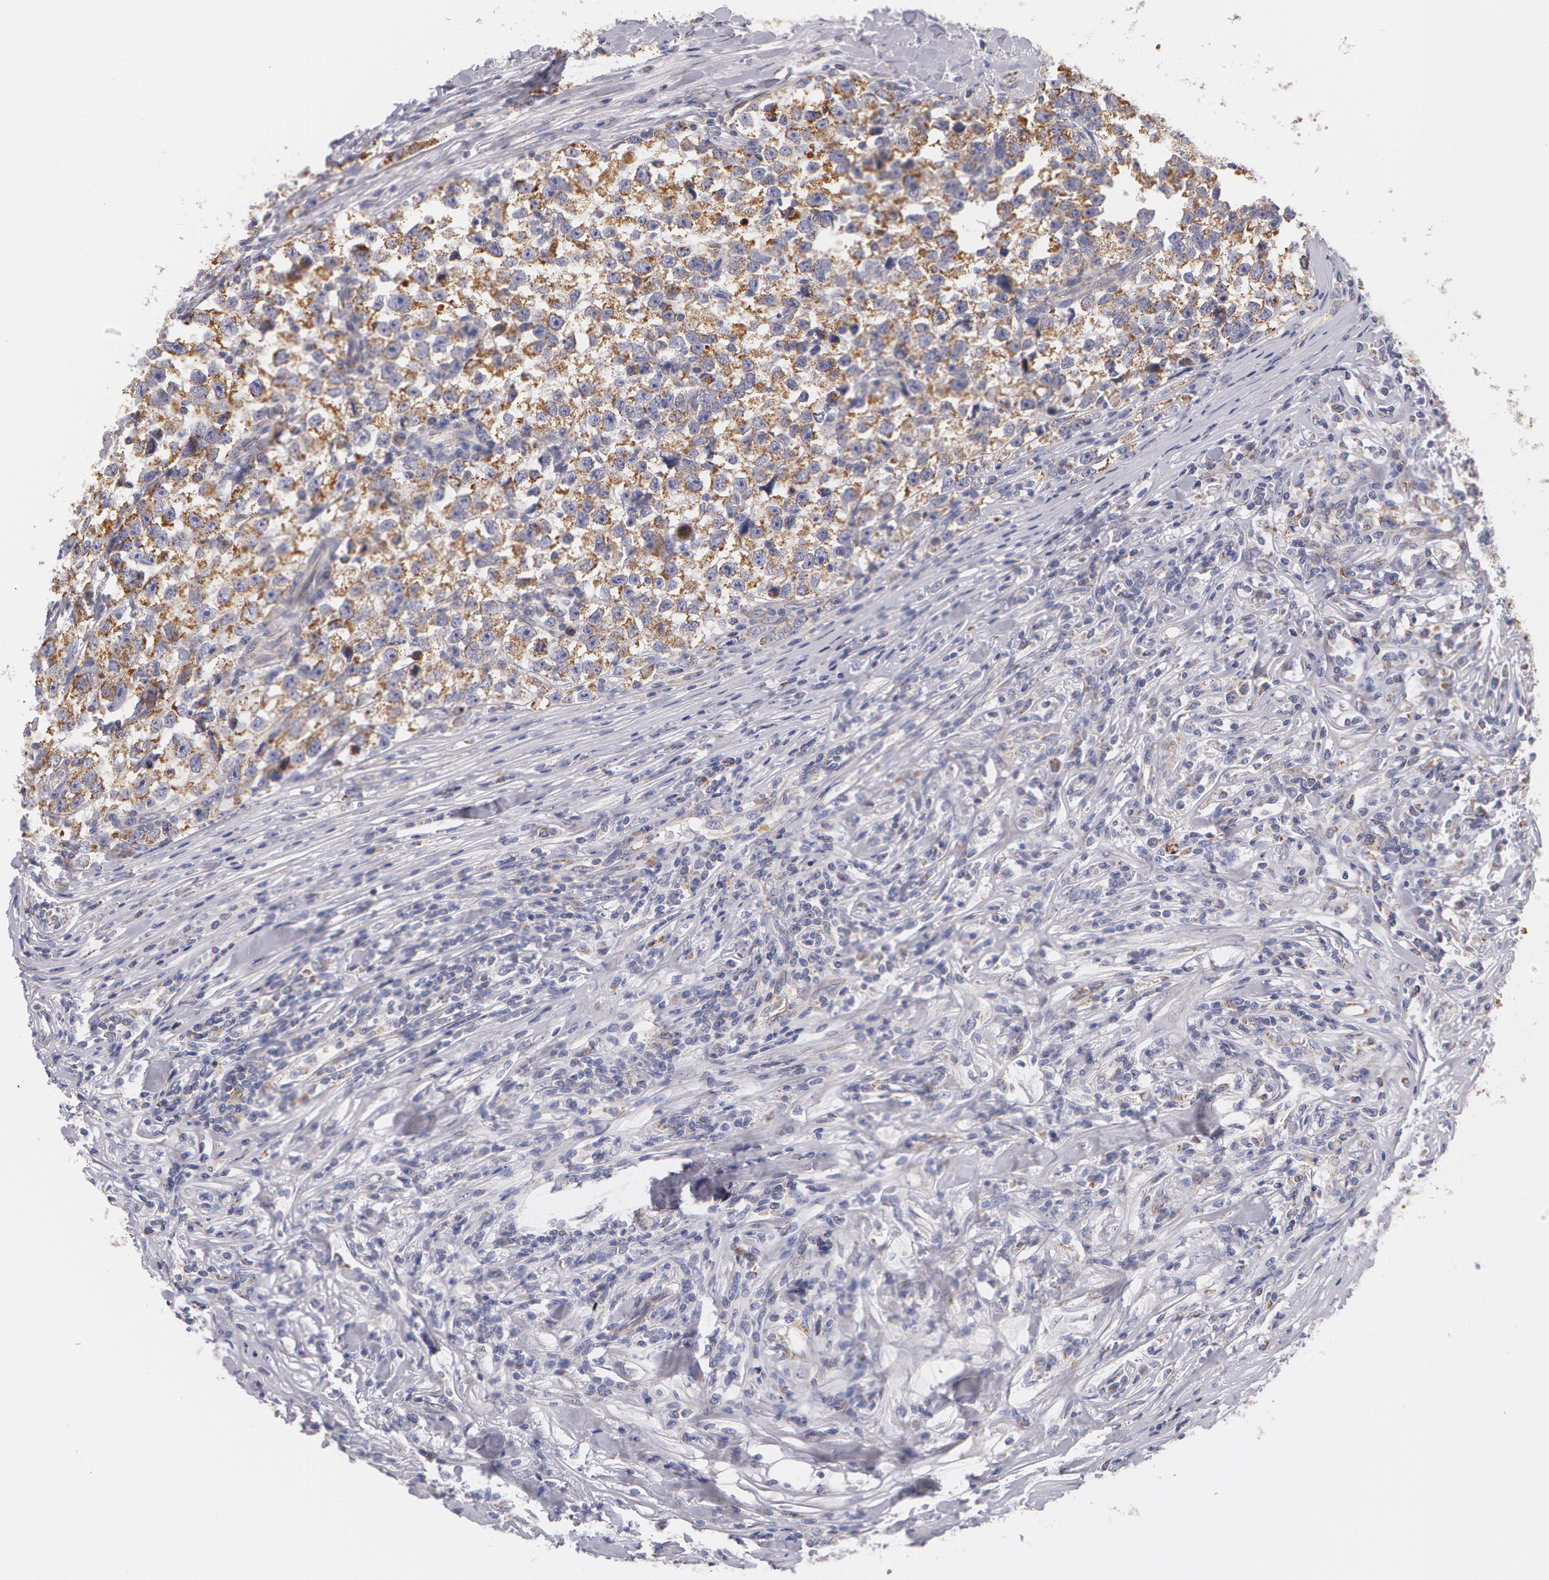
{"staining": {"intensity": "weak", "quantity": ">75%", "location": "cytoplasmic/membranous"}, "tissue": "testis cancer", "cell_type": "Tumor cells", "image_type": "cancer", "snomed": [{"axis": "morphology", "description": "Seminoma, NOS"}, {"axis": "morphology", "description": "Carcinoma, Embryonal, NOS"}, {"axis": "topography", "description": "Testis"}], "caption": "This image reveals embryonal carcinoma (testis) stained with immunohistochemistry (IHC) to label a protein in brown. The cytoplasmic/membranous of tumor cells show weak positivity for the protein. Nuclei are counter-stained blue.", "gene": "KRT18", "patient": {"sex": "male", "age": 30}}